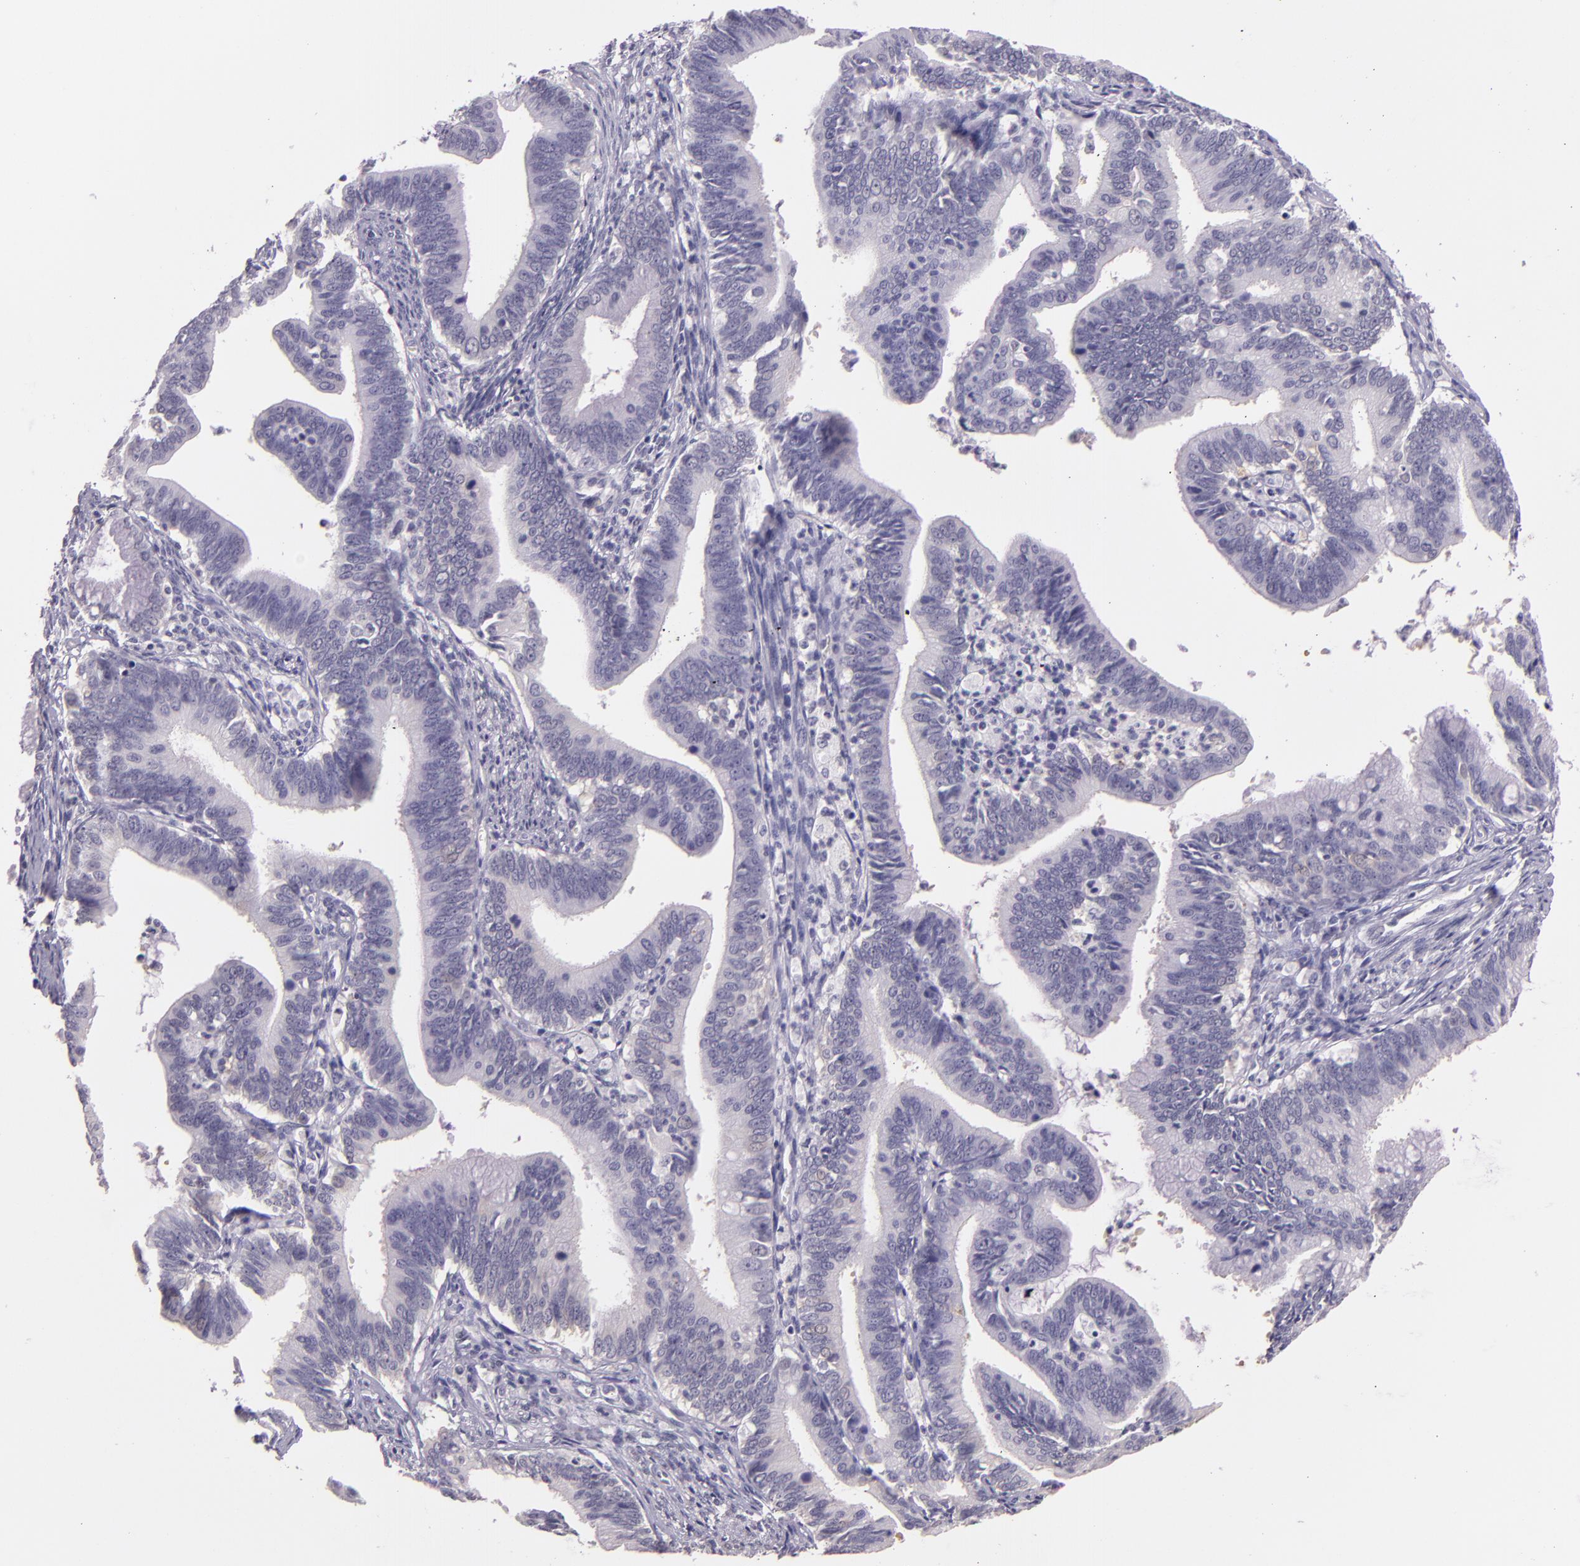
{"staining": {"intensity": "weak", "quantity": "<25%", "location": "cytoplasmic/membranous"}, "tissue": "cervical cancer", "cell_type": "Tumor cells", "image_type": "cancer", "snomed": [{"axis": "morphology", "description": "Adenocarcinoma, NOS"}, {"axis": "topography", "description": "Cervix"}], "caption": "High magnification brightfield microscopy of cervical adenocarcinoma stained with DAB (brown) and counterstained with hematoxylin (blue): tumor cells show no significant expression.", "gene": "HSPA8", "patient": {"sex": "female", "age": 47}}